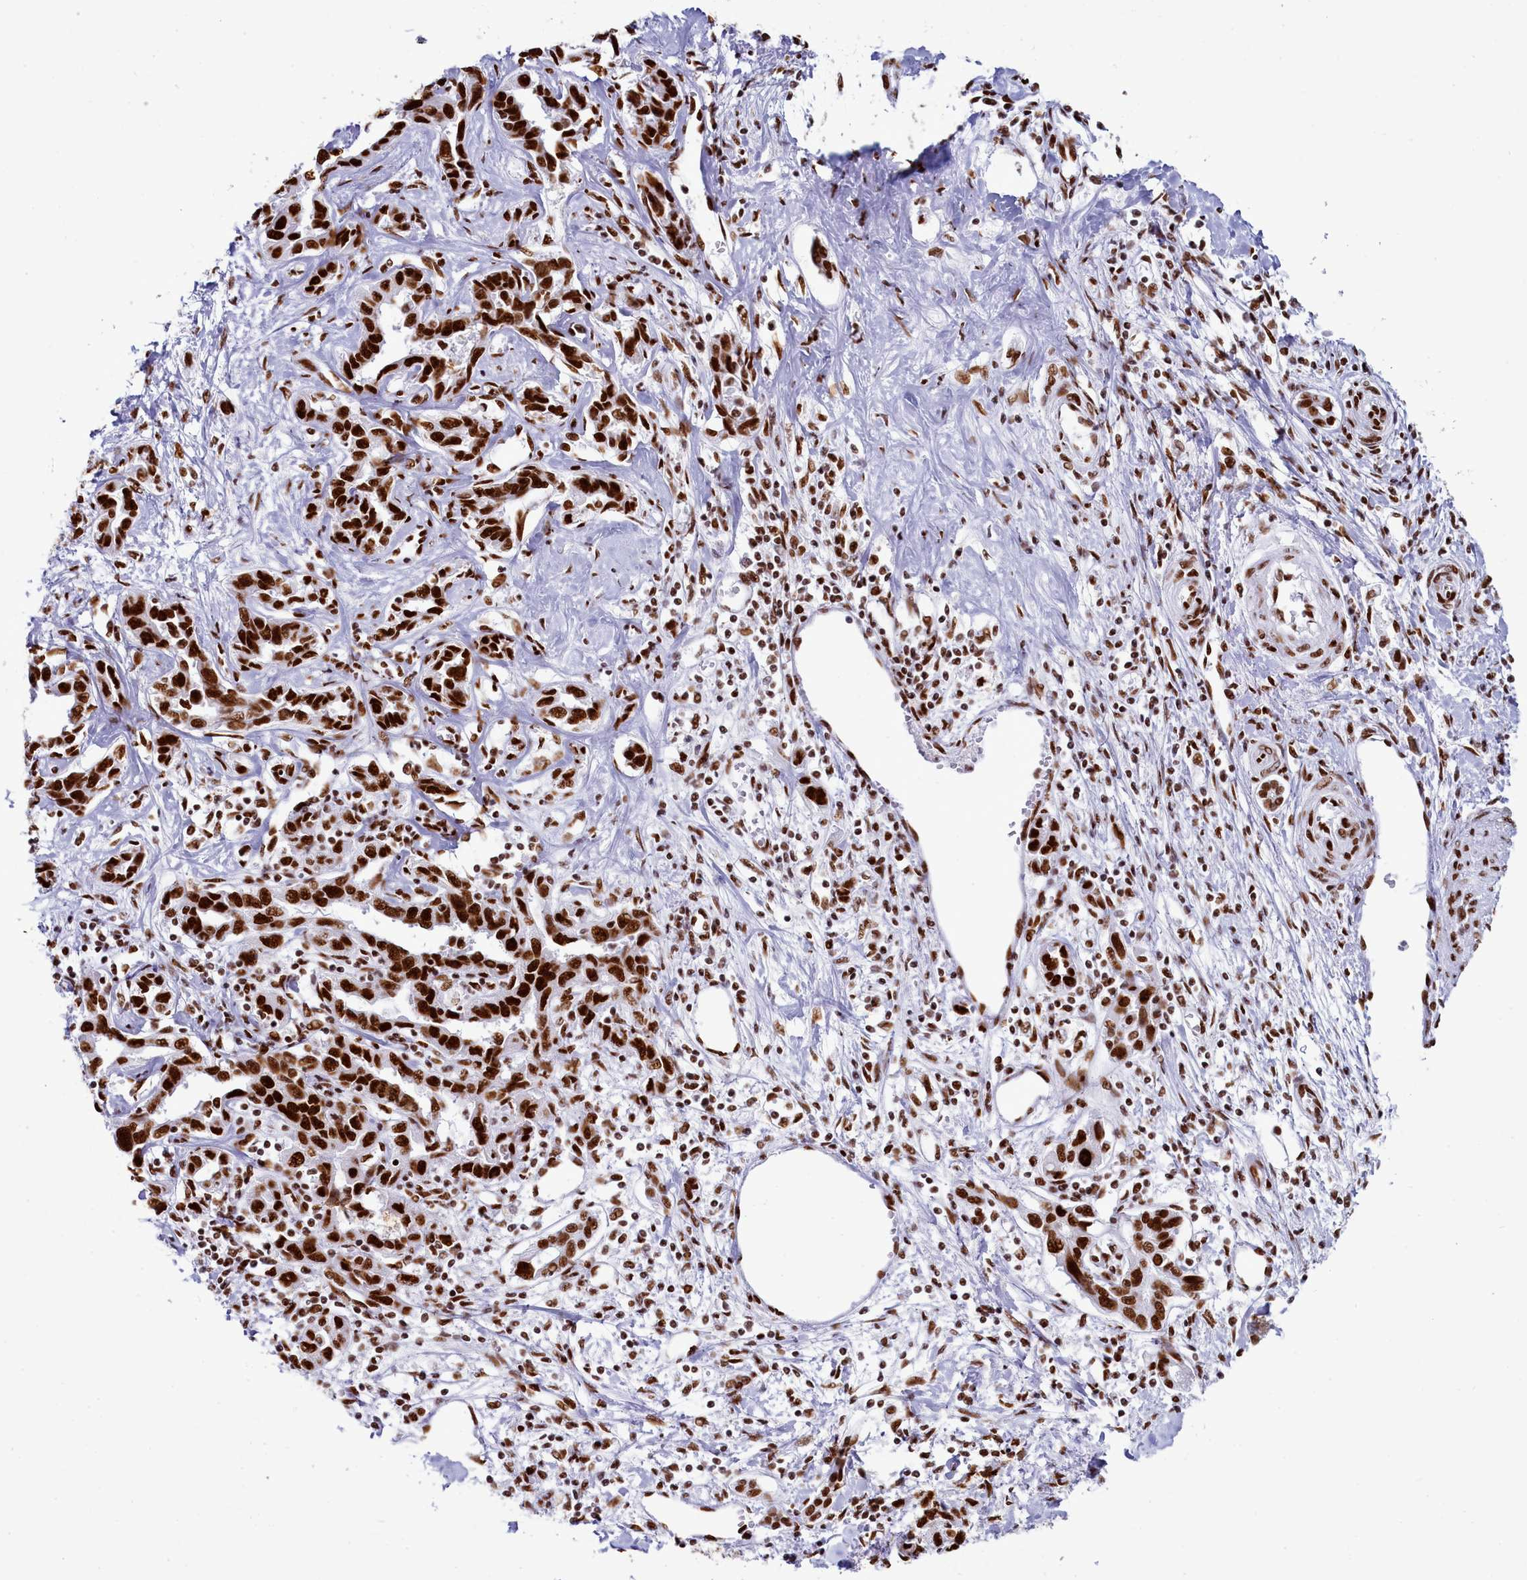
{"staining": {"intensity": "strong", "quantity": ">75%", "location": "nuclear"}, "tissue": "liver cancer", "cell_type": "Tumor cells", "image_type": "cancer", "snomed": [{"axis": "morphology", "description": "Cholangiocarcinoma"}, {"axis": "topography", "description": "Liver"}], "caption": "Immunohistochemistry (IHC) image of neoplastic tissue: liver cholangiocarcinoma stained using IHC exhibits high levels of strong protein expression localized specifically in the nuclear of tumor cells, appearing as a nuclear brown color.", "gene": "RALY", "patient": {"sex": "male", "age": 59}}